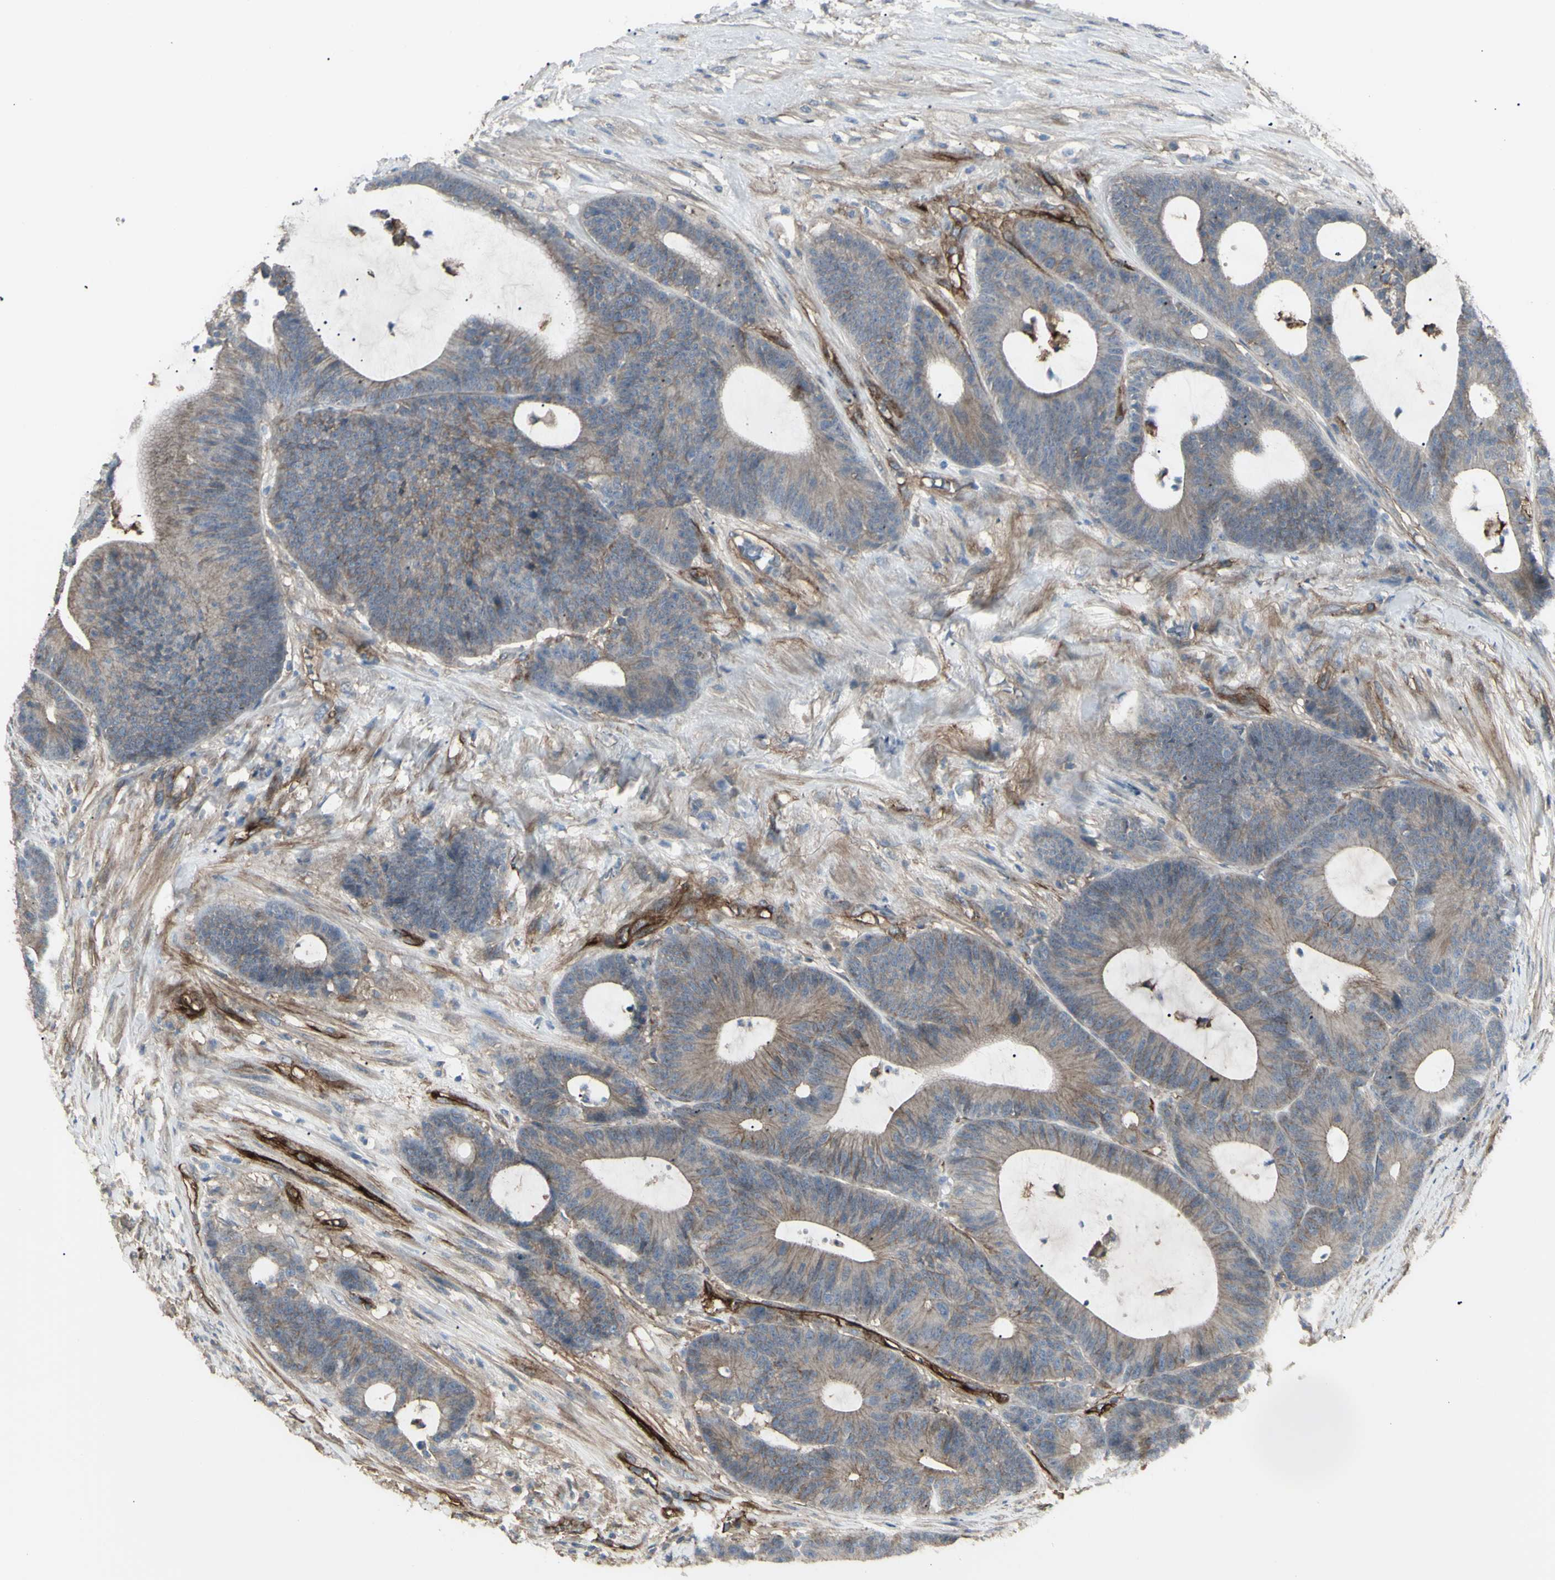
{"staining": {"intensity": "weak", "quantity": "25%-75%", "location": "cytoplasmic/membranous"}, "tissue": "colorectal cancer", "cell_type": "Tumor cells", "image_type": "cancer", "snomed": [{"axis": "morphology", "description": "Adenocarcinoma, NOS"}, {"axis": "topography", "description": "Colon"}], "caption": "Human colorectal adenocarcinoma stained with a protein marker displays weak staining in tumor cells.", "gene": "CD276", "patient": {"sex": "female", "age": 84}}